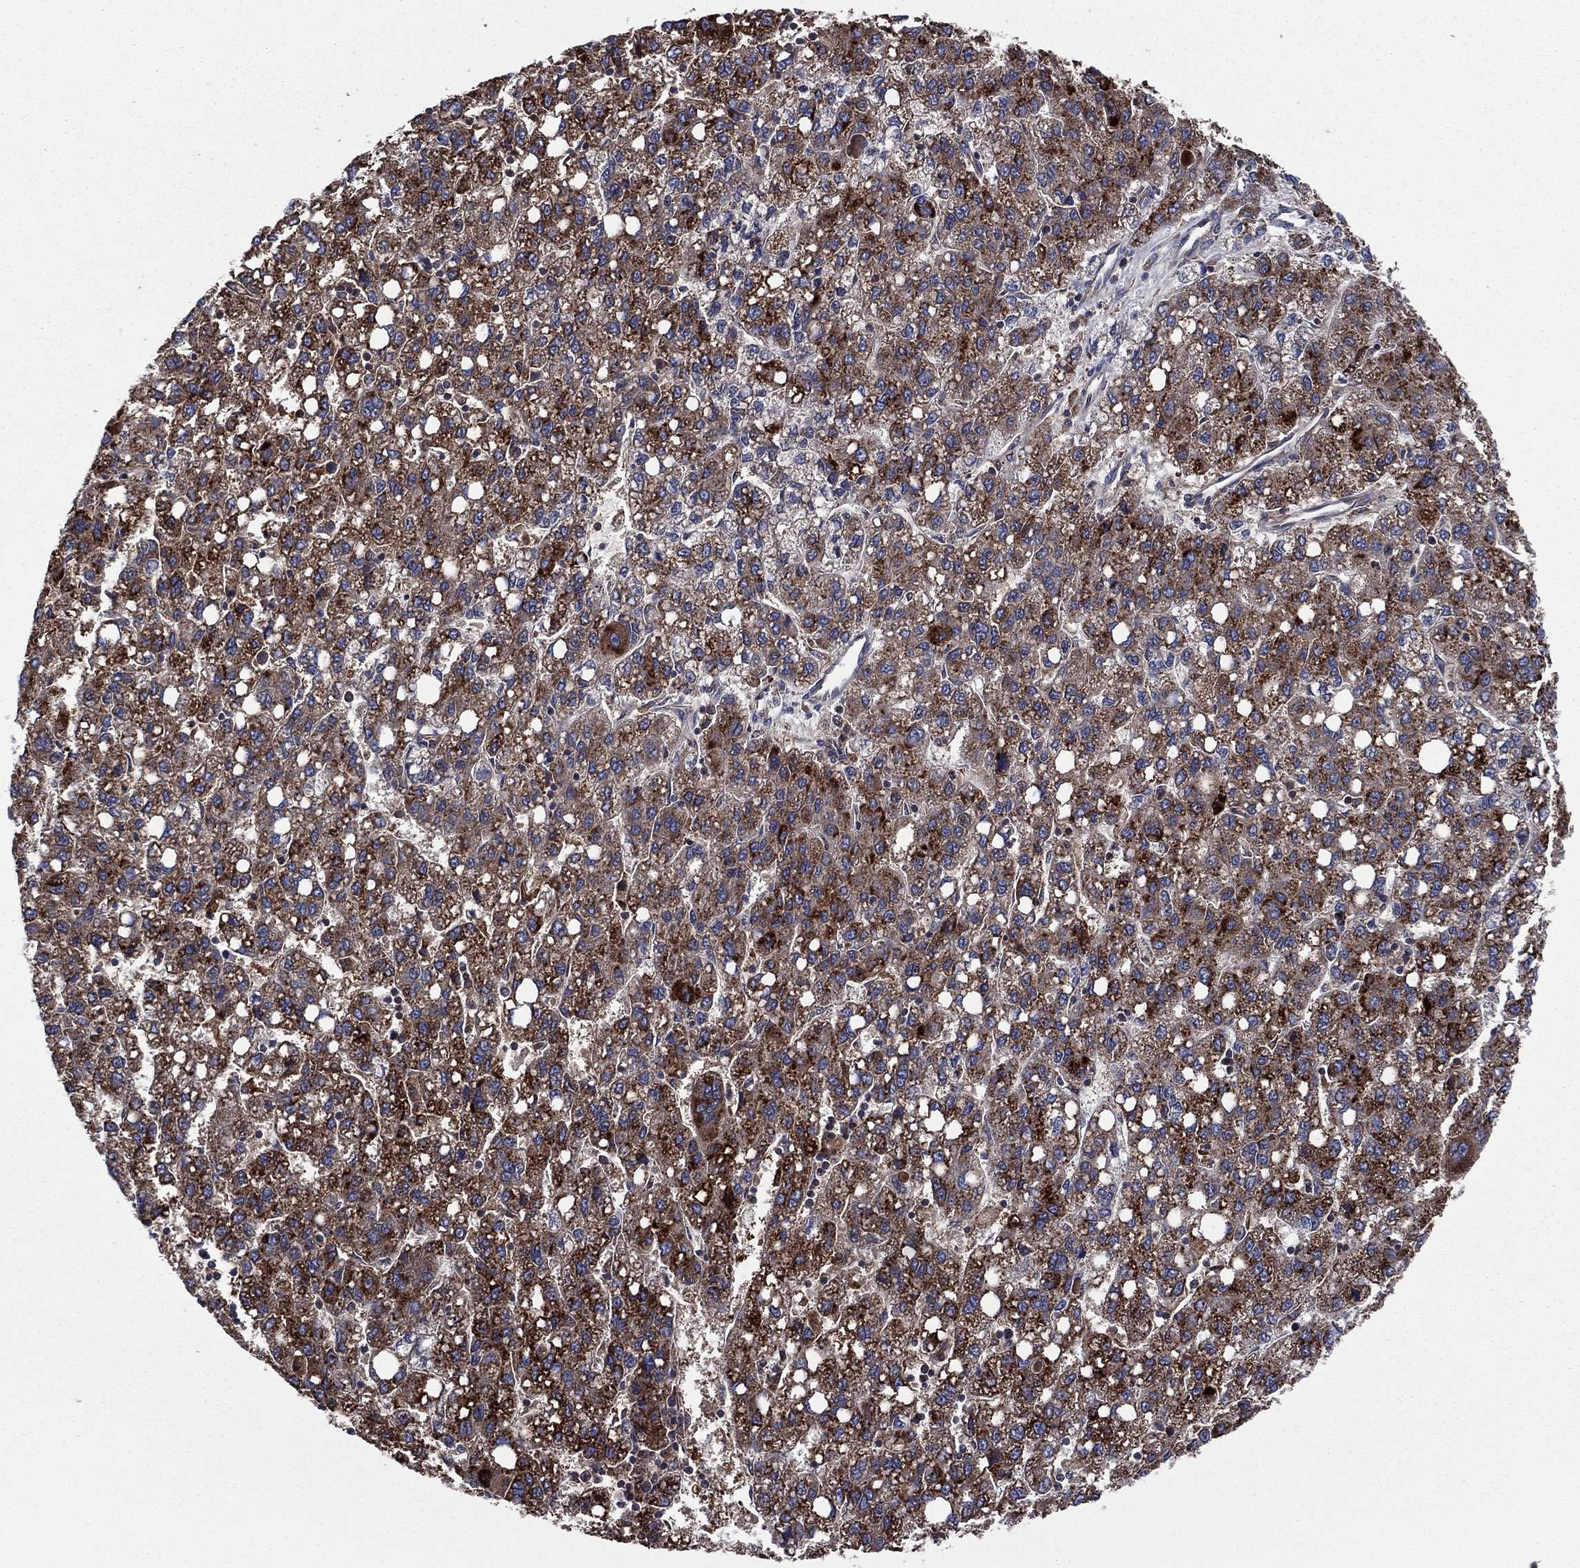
{"staining": {"intensity": "strong", "quantity": ">75%", "location": "cytoplasmic/membranous"}, "tissue": "liver cancer", "cell_type": "Tumor cells", "image_type": "cancer", "snomed": [{"axis": "morphology", "description": "Carcinoma, Hepatocellular, NOS"}, {"axis": "topography", "description": "Liver"}], "caption": "Liver cancer was stained to show a protein in brown. There is high levels of strong cytoplasmic/membranous staining in approximately >75% of tumor cells.", "gene": "C2orf76", "patient": {"sex": "female", "age": 82}}